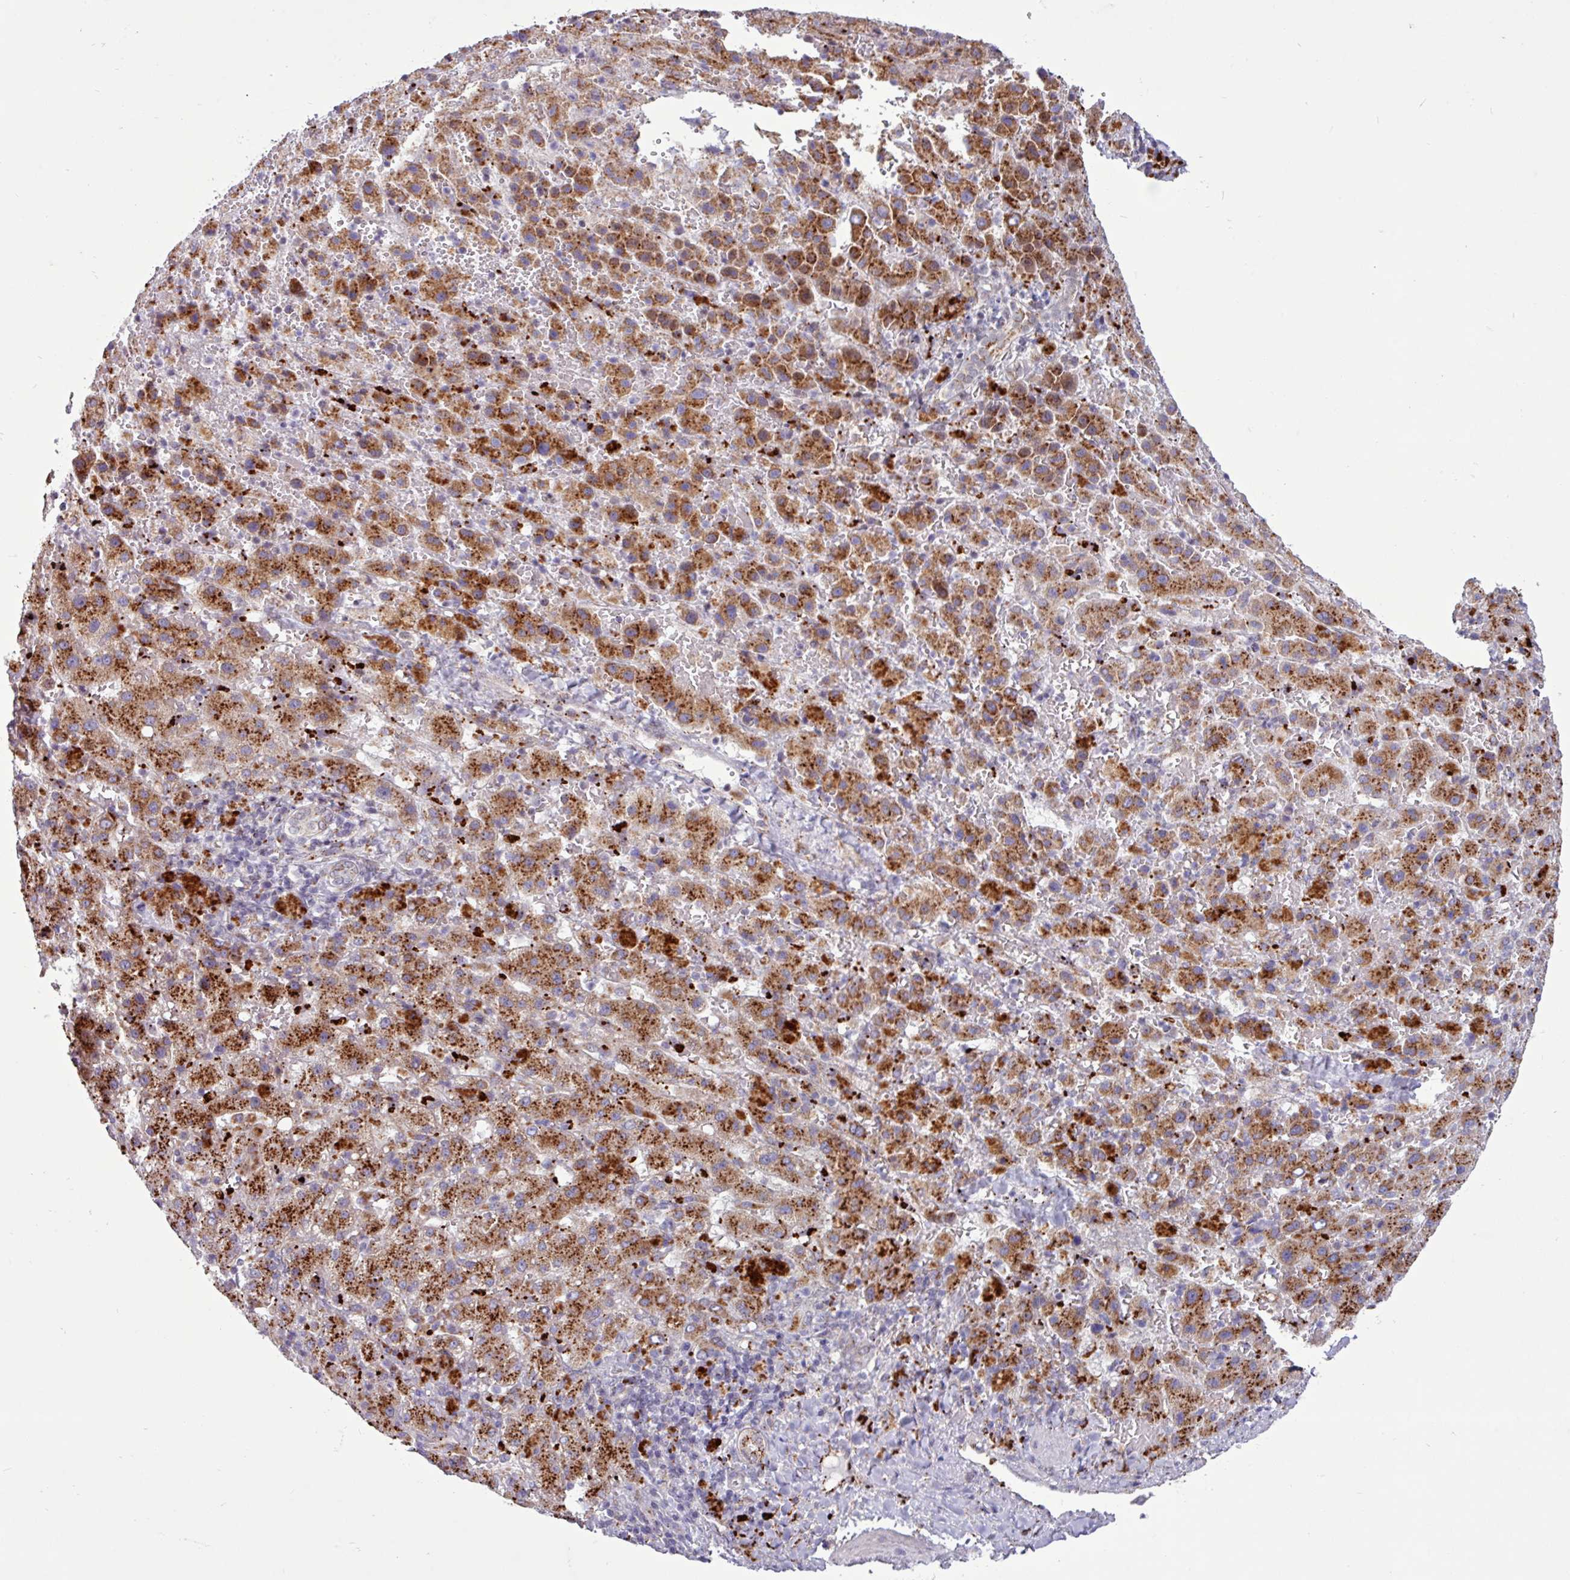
{"staining": {"intensity": "strong", "quantity": ">75%", "location": "cytoplasmic/membranous"}, "tissue": "liver cancer", "cell_type": "Tumor cells", "image_type": "cancer", "snomed": [{"axis": "morphology", "description": "Carcinoma, Hepatocellular, NOS"}, {"axis": "topography", "description": "Liver"}], "caption": "A high-resolution micrograph shows immunohistochemistry staining of liver hepatocellular carcinoma, which displays strong cytoplasmic/membranous expression in approximately >75% of tumor cells.", "gene": "AMIGO2", "patient": {"sex": "female", "age": 58}}